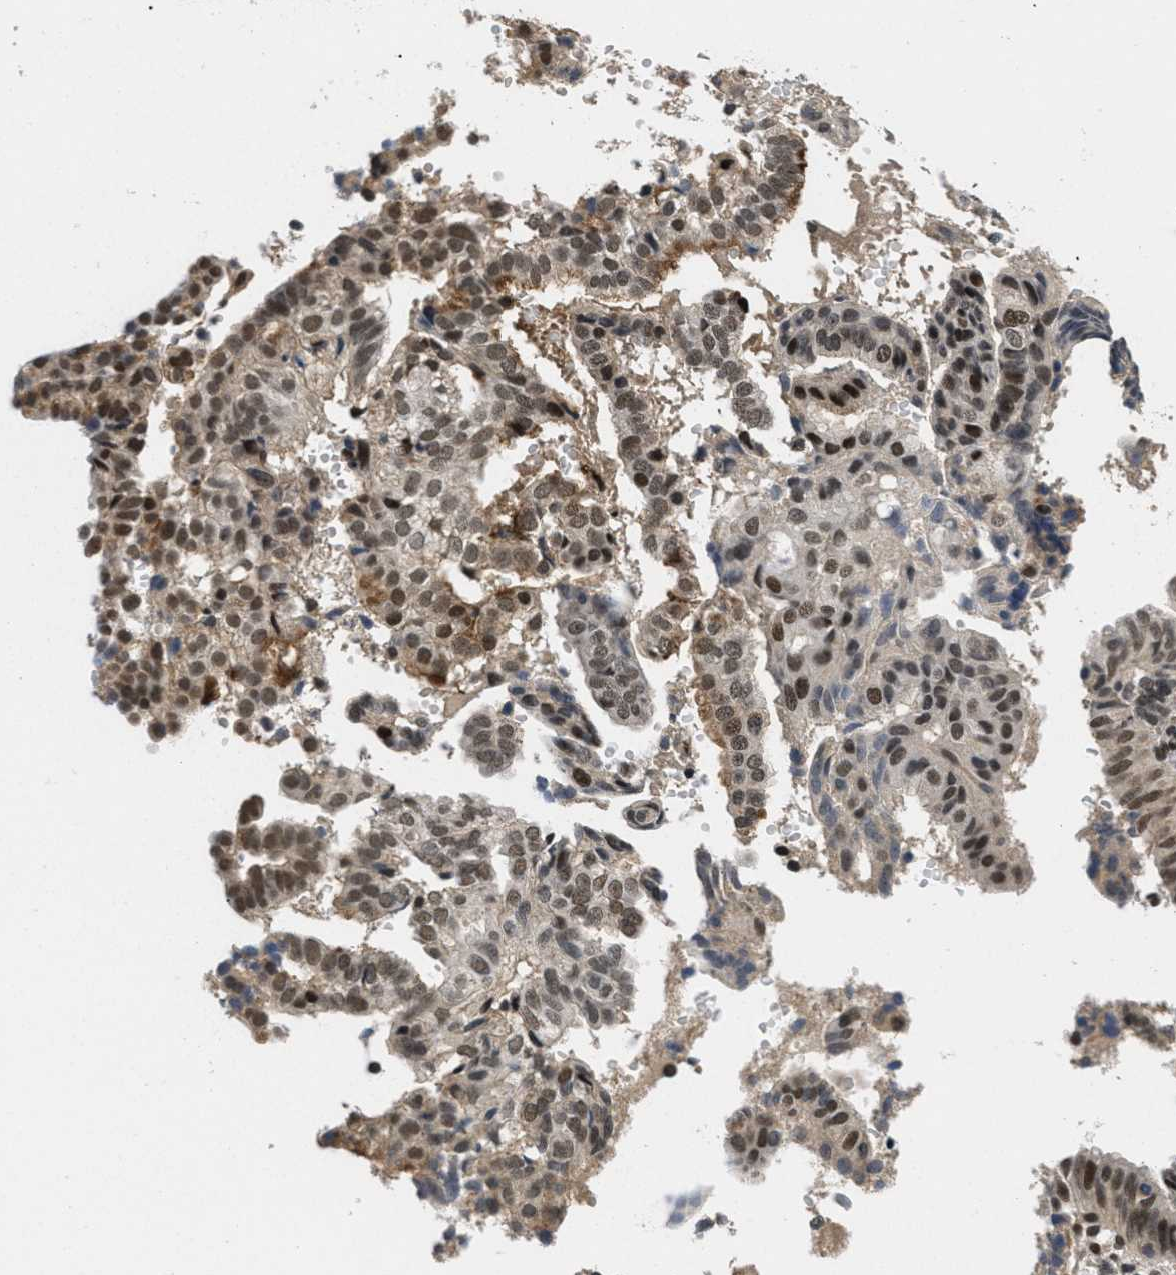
{"staining": {"intensity": "moderate", "quantity": ">75%", "location": "cytoplasmic/membranous,nuclear"}, "tissue": "endometrial cancer", "cell_type": "Tumor cells", "image_type": "cancer", "snomed": [{"axis": "morphology", "description": "Adenocarcinoma, NOS"}, {"axis": "topography", "description": "Endometrium"}], "caption": "Endometrial cancer stained with DAB immunohistochemistry exhibits medium levels of moderate cytoplasmic/membranous and nuclear positivity in about >75% of tumor cells.", "gene": "CUL4B", "patient": {"sex": "female", "age": 58}}